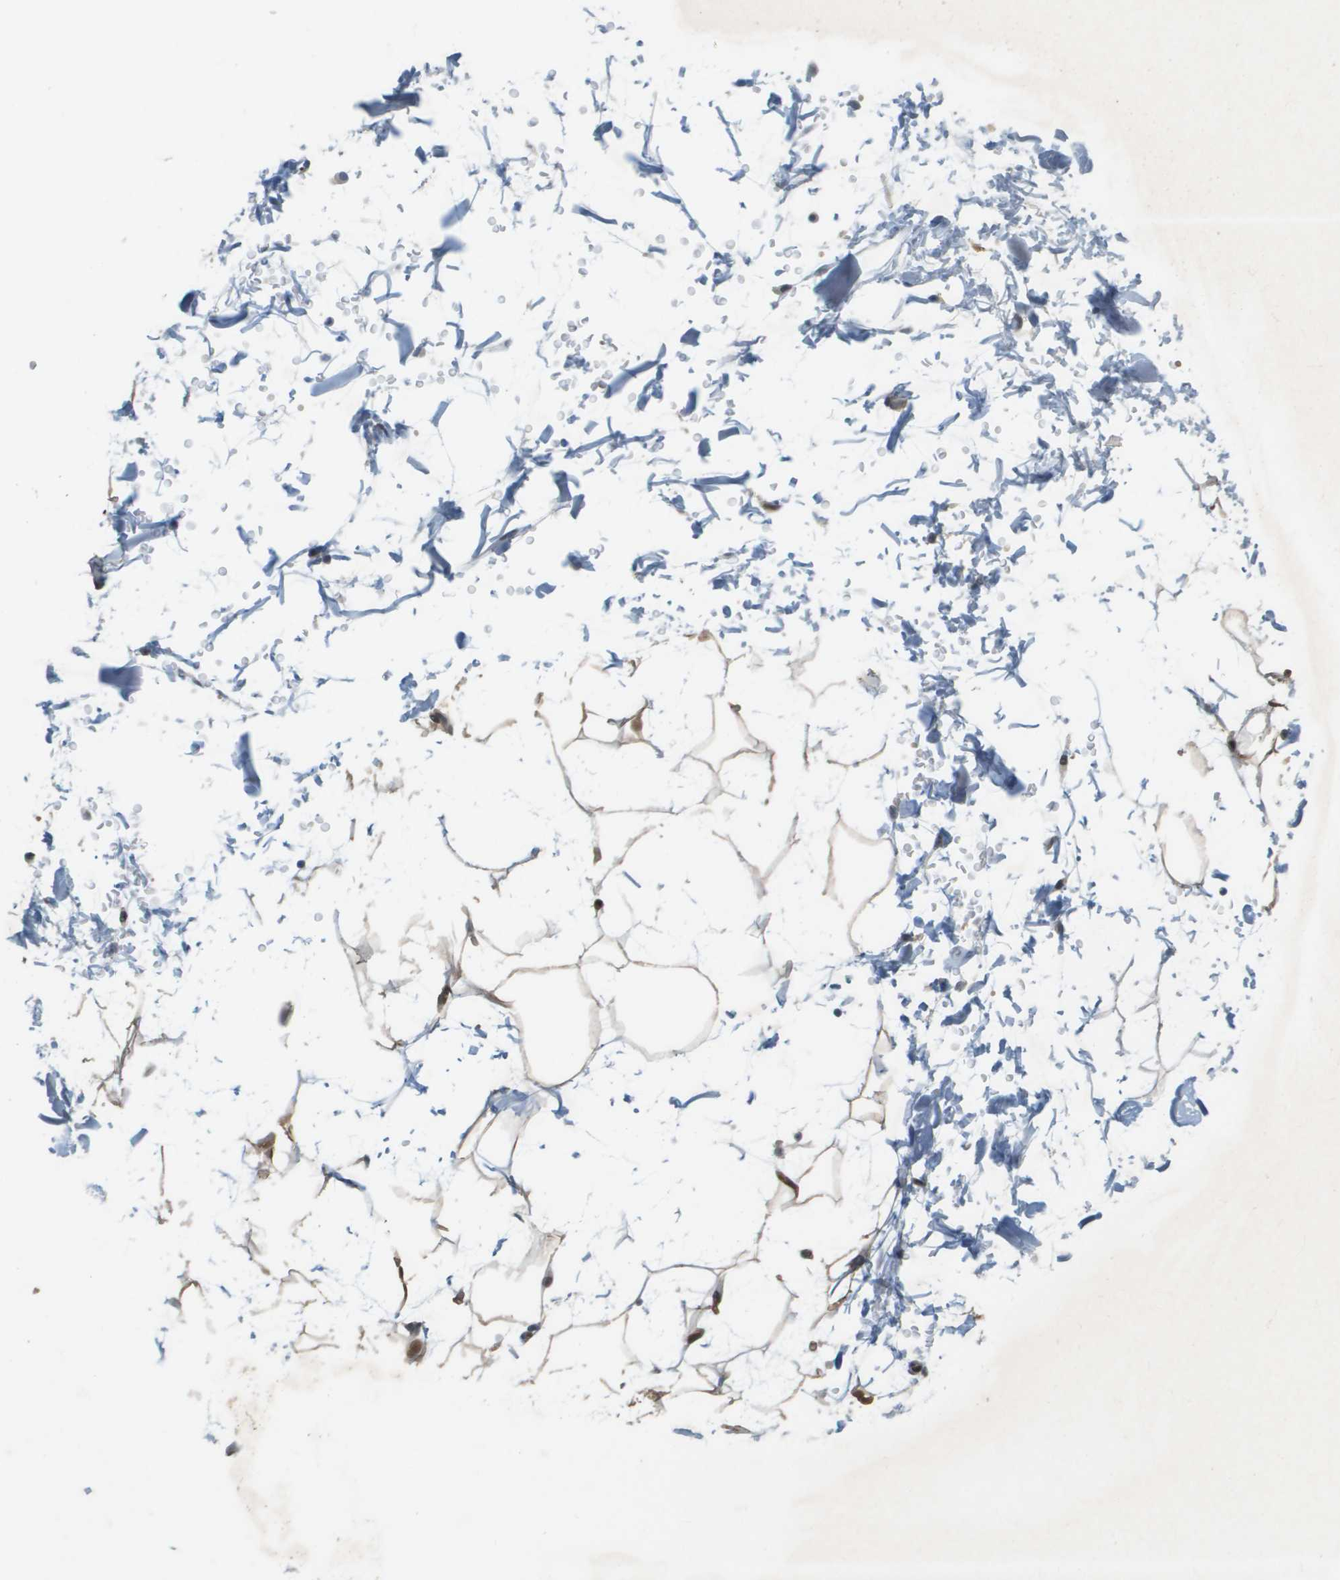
{"staining": {"intensity": "moderate", "quantity": "25%-75%", "location": "cytoplasmic/membranous"}, "tissue": "adipose tissue", "cell_type": "Adipocytes", "image_type": "normal", "snomed": [{"axis": "morphology", "description": "Normal tissue, NOS"}, {"axis": "topography", "description": "Soft tissue"}], "caption": "A brown stain highlights moderate cytoplasmic/membranous expression of a protein in adipocytes of benign adipose tissue.", "gene": "CACNB4", "patient": {"sex": "male", "age": 72}}